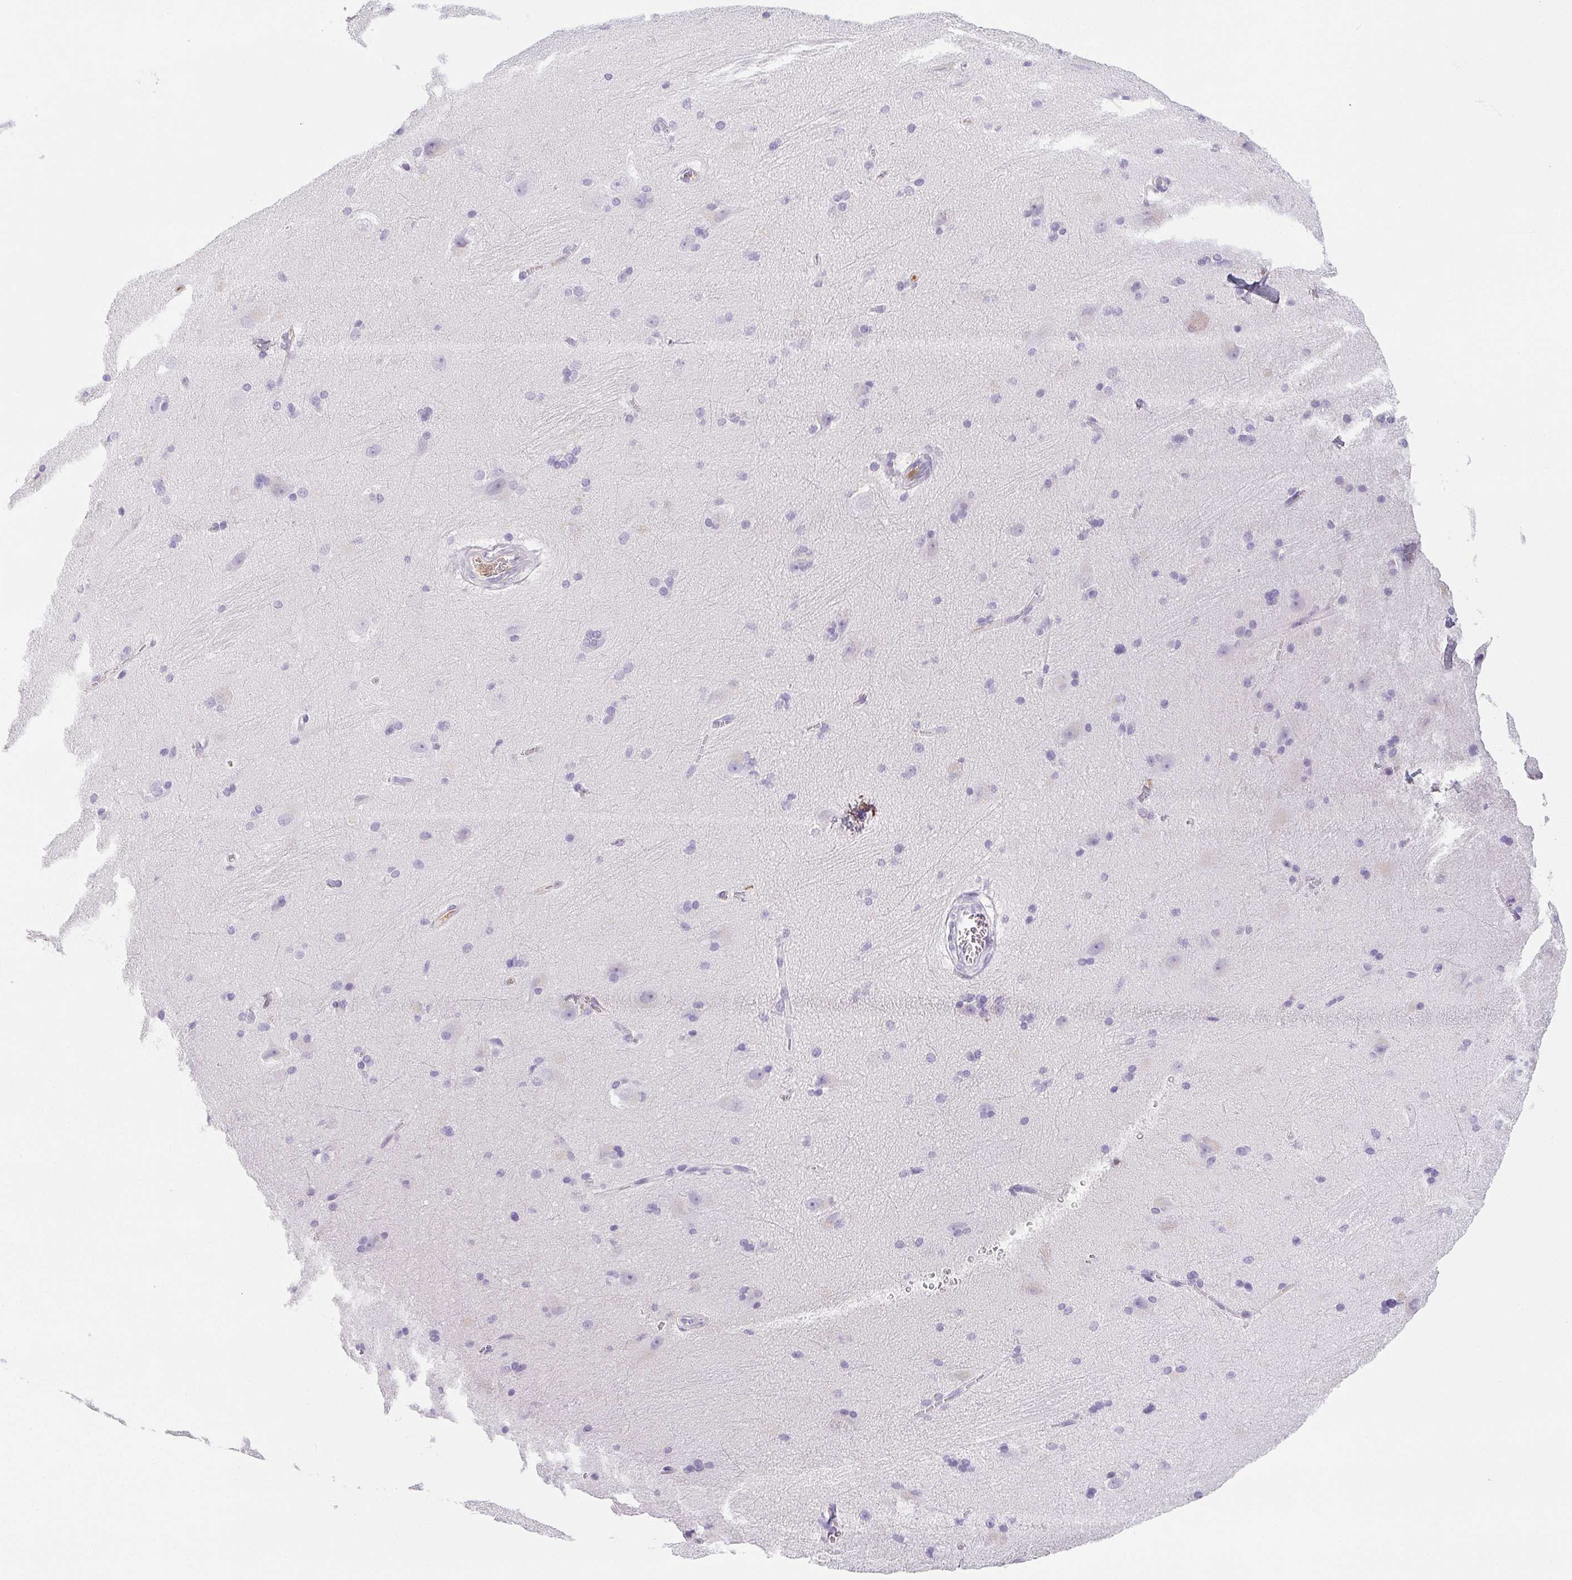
{"staining": {"intensity": "negative", "quantity": "none", "location": "none"}, "tissue": "hippocampus", "cell_type": "Glial cells", "image_type": "normal", "snomed": [{"axis": "morphology", "description": "Normal tissue, NOS"}, {"axis": "topography", "description": "Cerebral cortex"}, {"axis": "topography", "description": "Hippocampus"}], "caption": "This is an IHC photomicrograph of normal human hippocampus. There is no positivity in glial cells.", "gene": "VTN", "patient": {"sex": "female", "age": 19}}